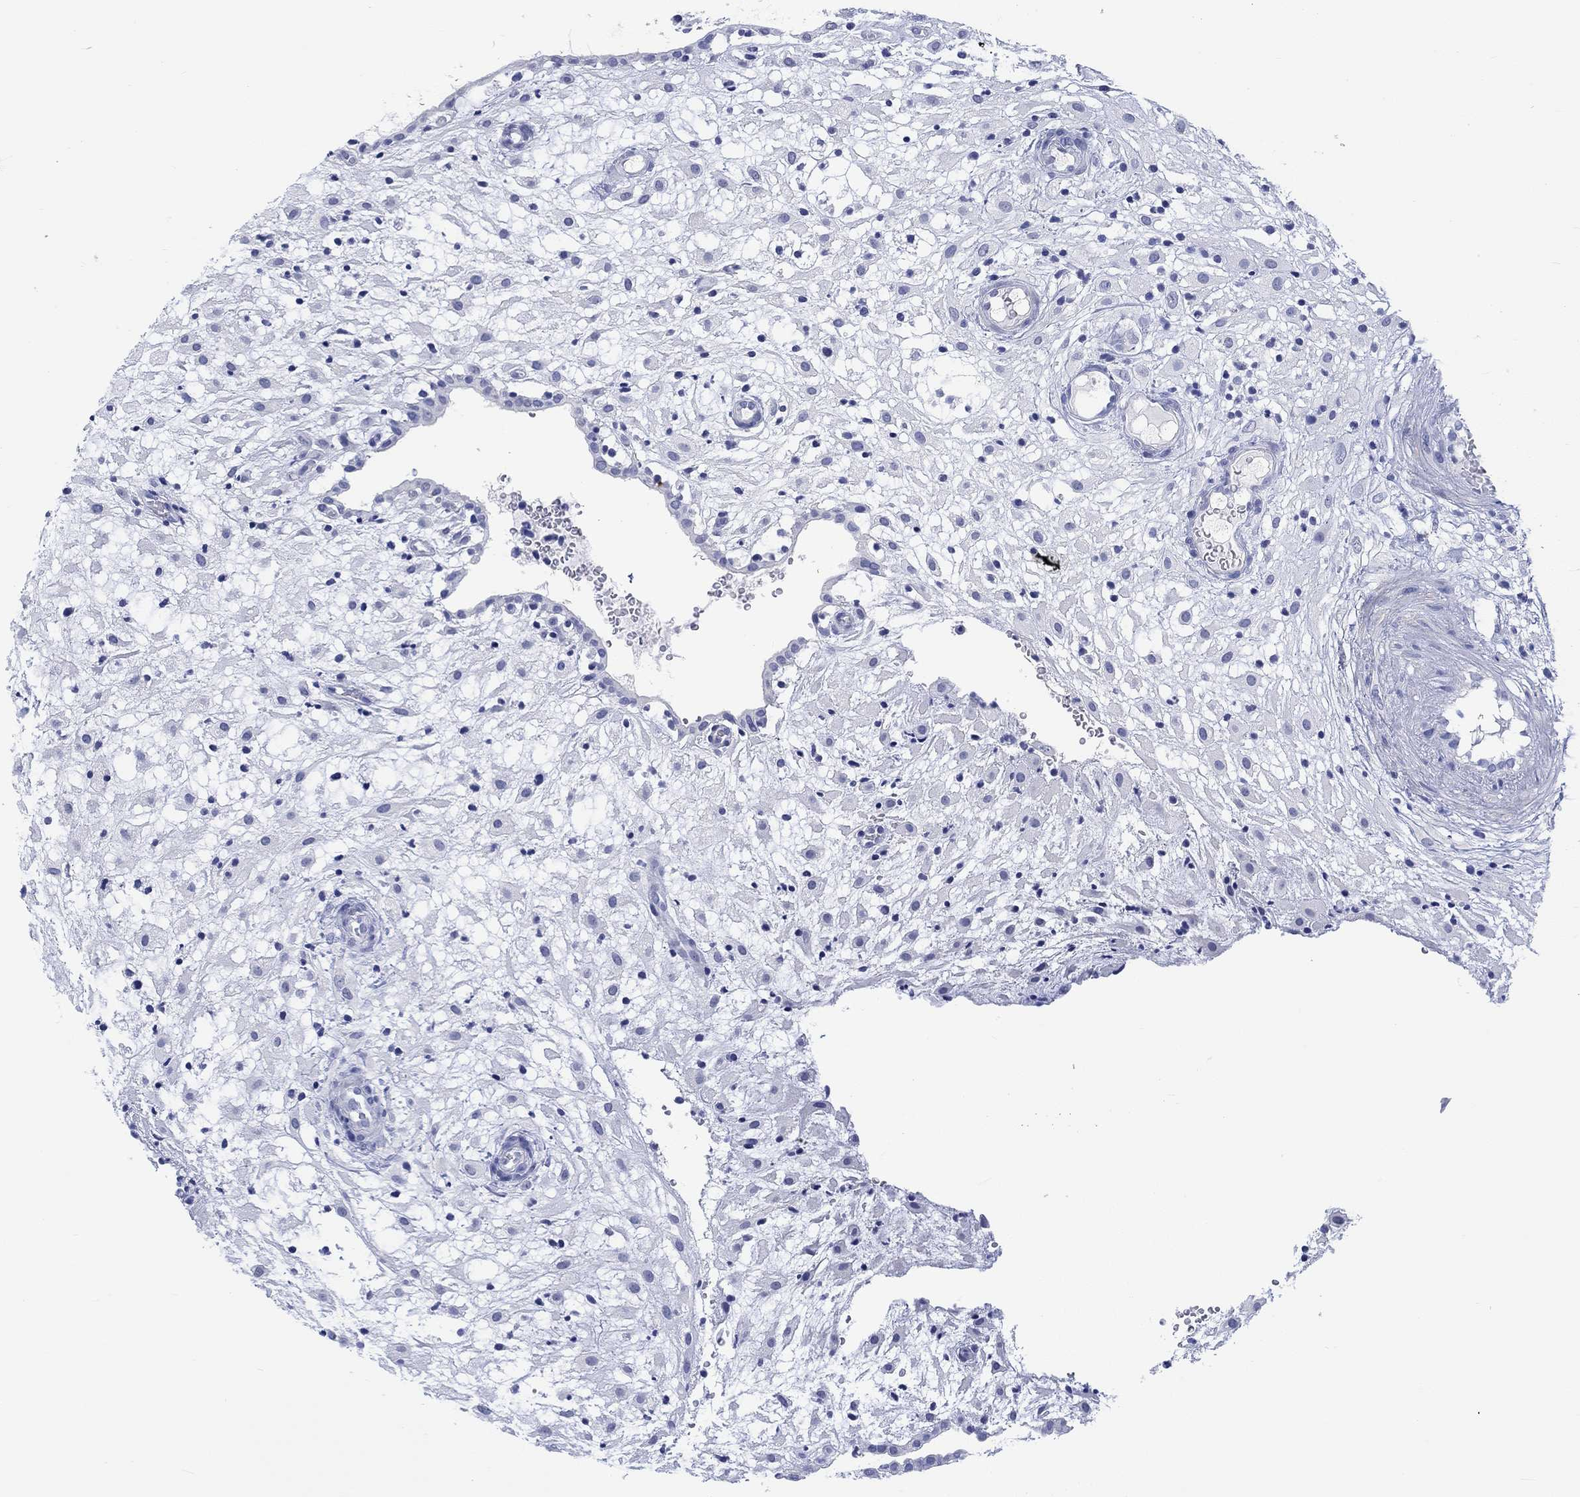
{"staining": {"intensity": "negative", "quantity": "none", "location": "none"}, "tissue": "placenta", "cell_type": "Decidual cells", "image_type": "normal", "snomed": [{"axis": "morphology", "description": "Normal tissue, NOS"}, {"axis": "topography", "description": "Placenta"}], "caption": "A high-resolution micrograph shows immunohistochemistry staining of benign placenta, which shows no significant positivity in decidual cells.", "gene": "MSI1", "patient": {"sex": "female", "age": 24}}